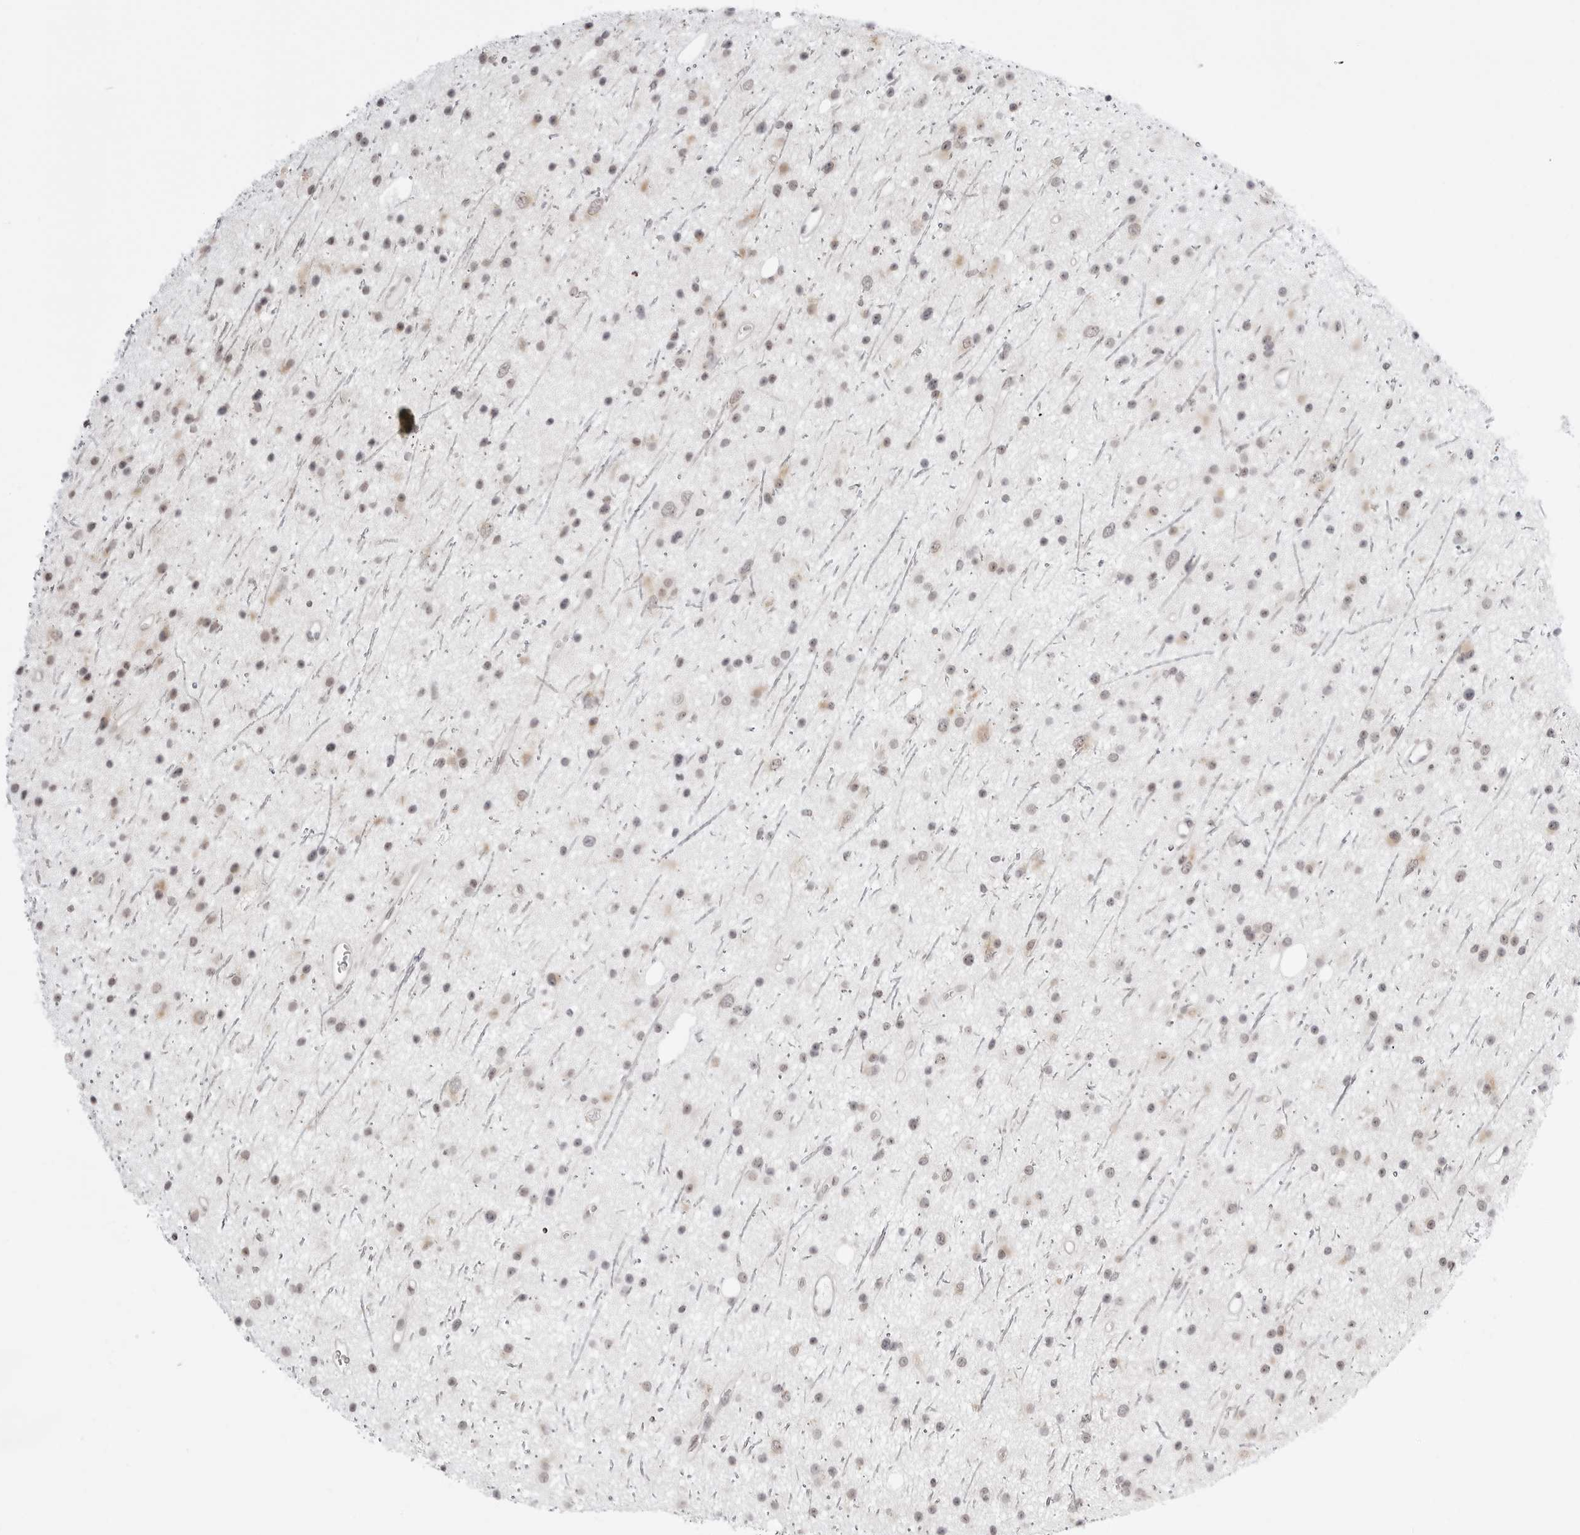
{"staining": {"intensity": "weak", "quantity": "25%-75%", "location": "nuclear"}, "tissue": "glioma", "cell_type": "Tumor cells", "image_type": "cancer", "snomed": [{"axis": "morphology", "description": "Glioma, malignant, Low grade"}, {"axis": "topography", "description": "Cerebral cortex"}], "caption": "Approximately 25%-75% of tumor cells in human glioma display weak nuclear protein staining as visualized by brown immunohistochemical staining.", "gene": "PPP2R5C", "patient": {"sex": "female", "age": 39}}